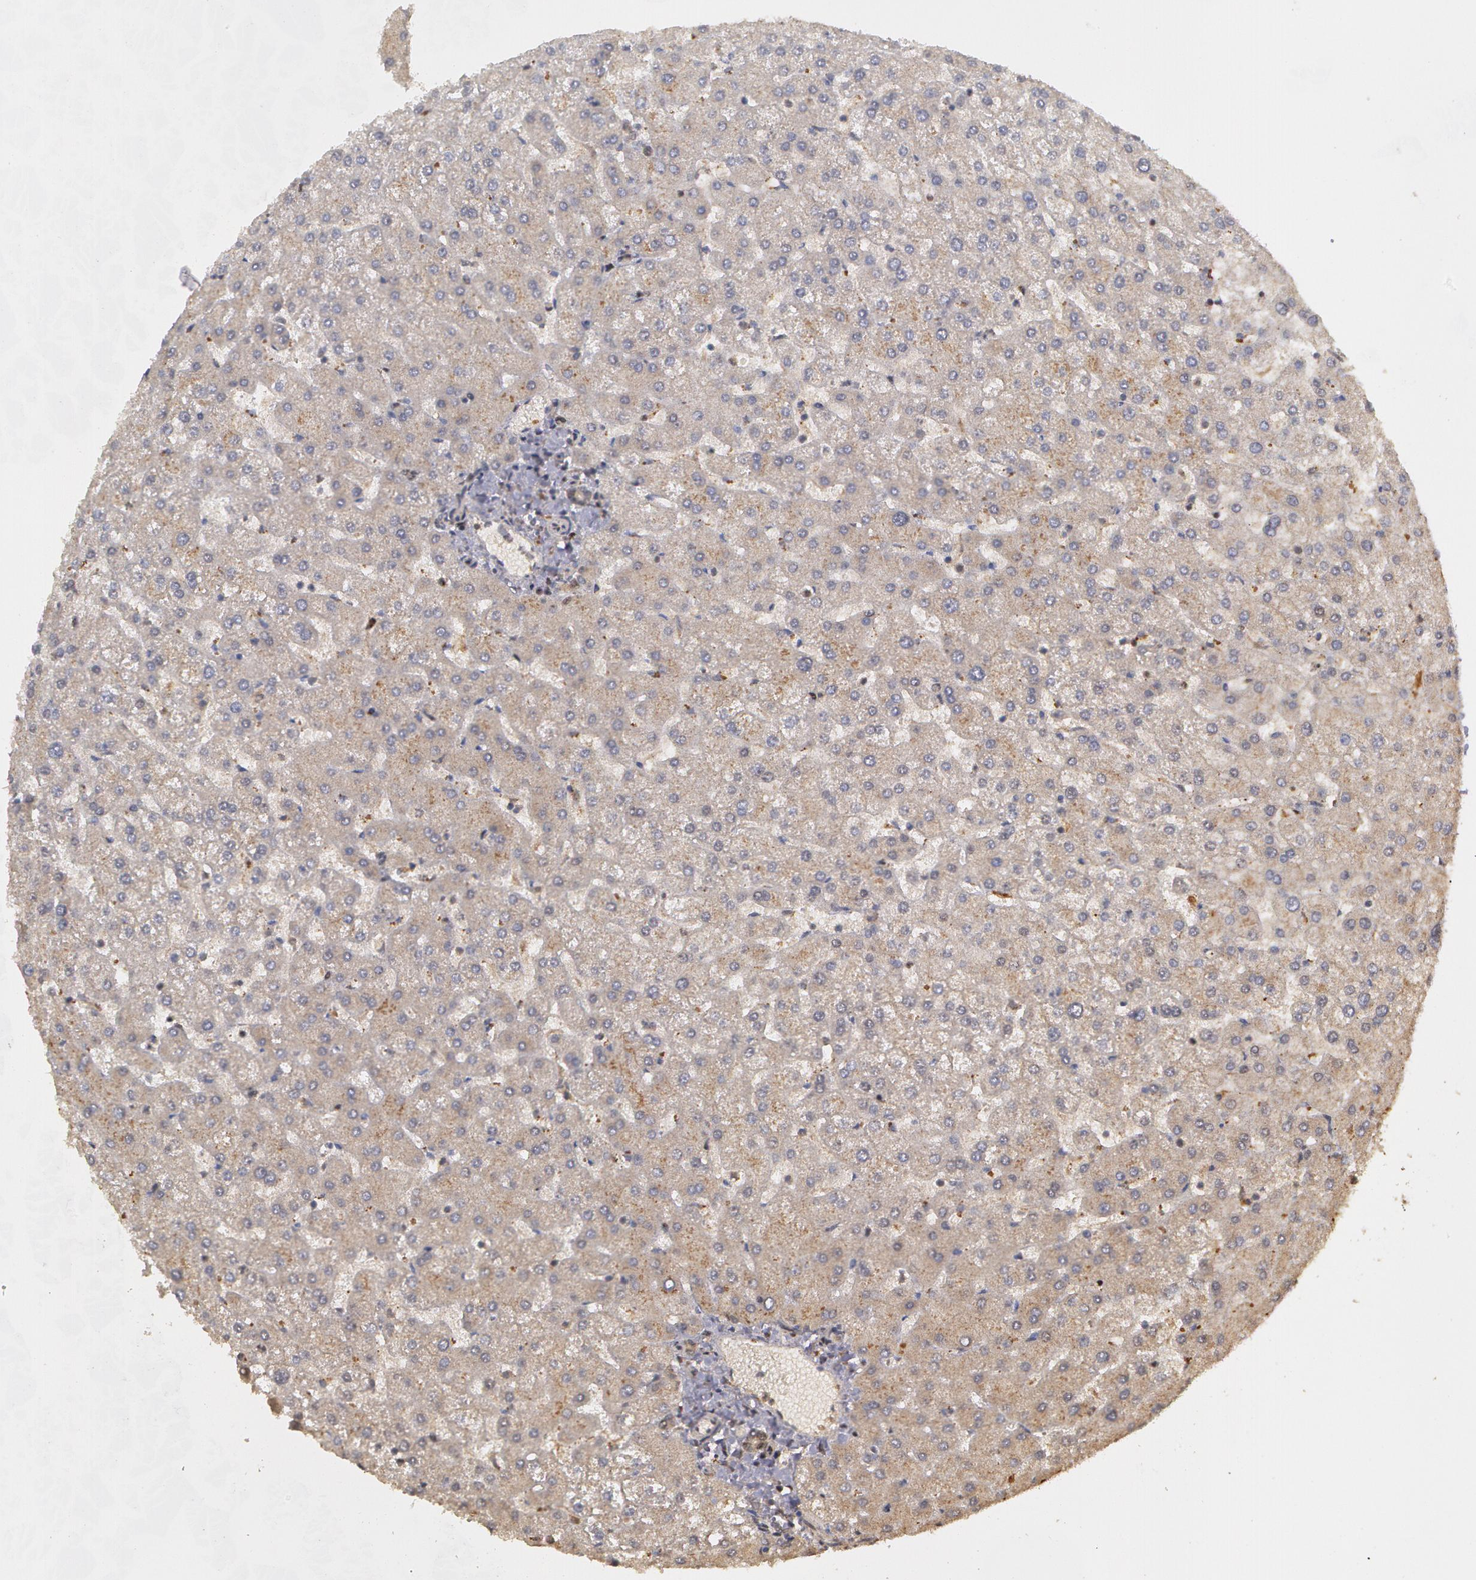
{"staining": {"intensity": "weak", "quantity": ">75%", "location": "cytoplasmic/membranous"}, "tissue": "liver", "cell_type": "Cholangiocytes", "image_type": "normal", "snomed": [{"axis": "morphology", "description": "Normal tissue, NOS"}, {"axis": "topography", "description": "Liver"}], "caption": "Brown immunohistochemical staining in unremarkable human liver displays weak cytoplasmic/membranous positivity in about >75% of cholangiocytes.", "gene": "GLIS1", "patient": {"sex": "female", "age": 32}}